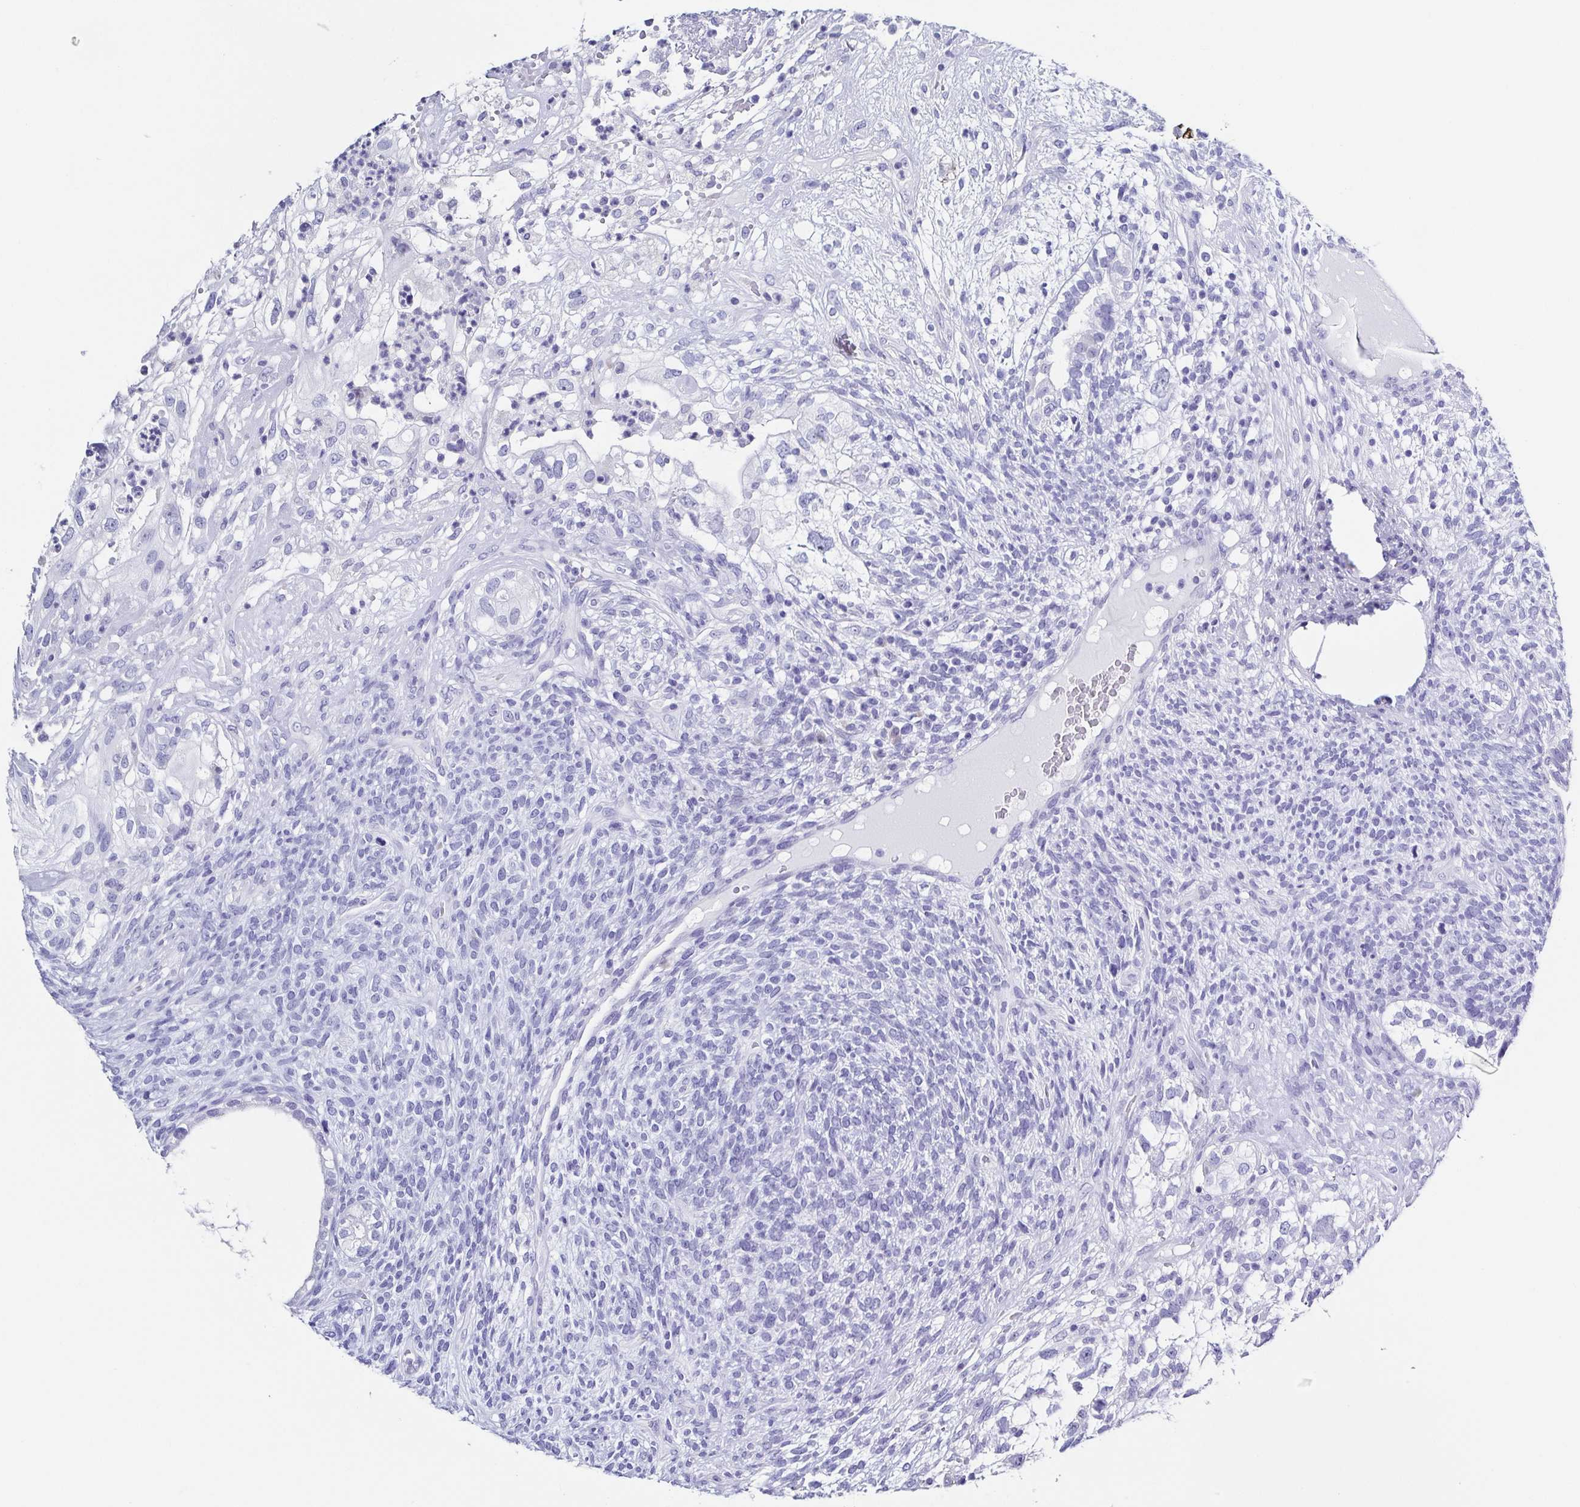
{"staining": {"intensity": "negative", "quantity": "none", "location": "none"}, "tissue": "testis cancer", "cell_type": "Tumor cells", "image_type": "cancer", "snomed": [{"axis": "morphology", "description": "Seminoma, NOS"}, {"axis": "morphology", "description": "Carcinoma, Embryonal, NOS"}, {"axis": "topography", "description": "Testis"}], "caption": "Tumor cells show no significant protein positivity in testis cancer (embryonal carcinoma). Nuclei are stained in blue.", "gene": "TNNT2", "patient": {"sex": "male", "age": 41}}